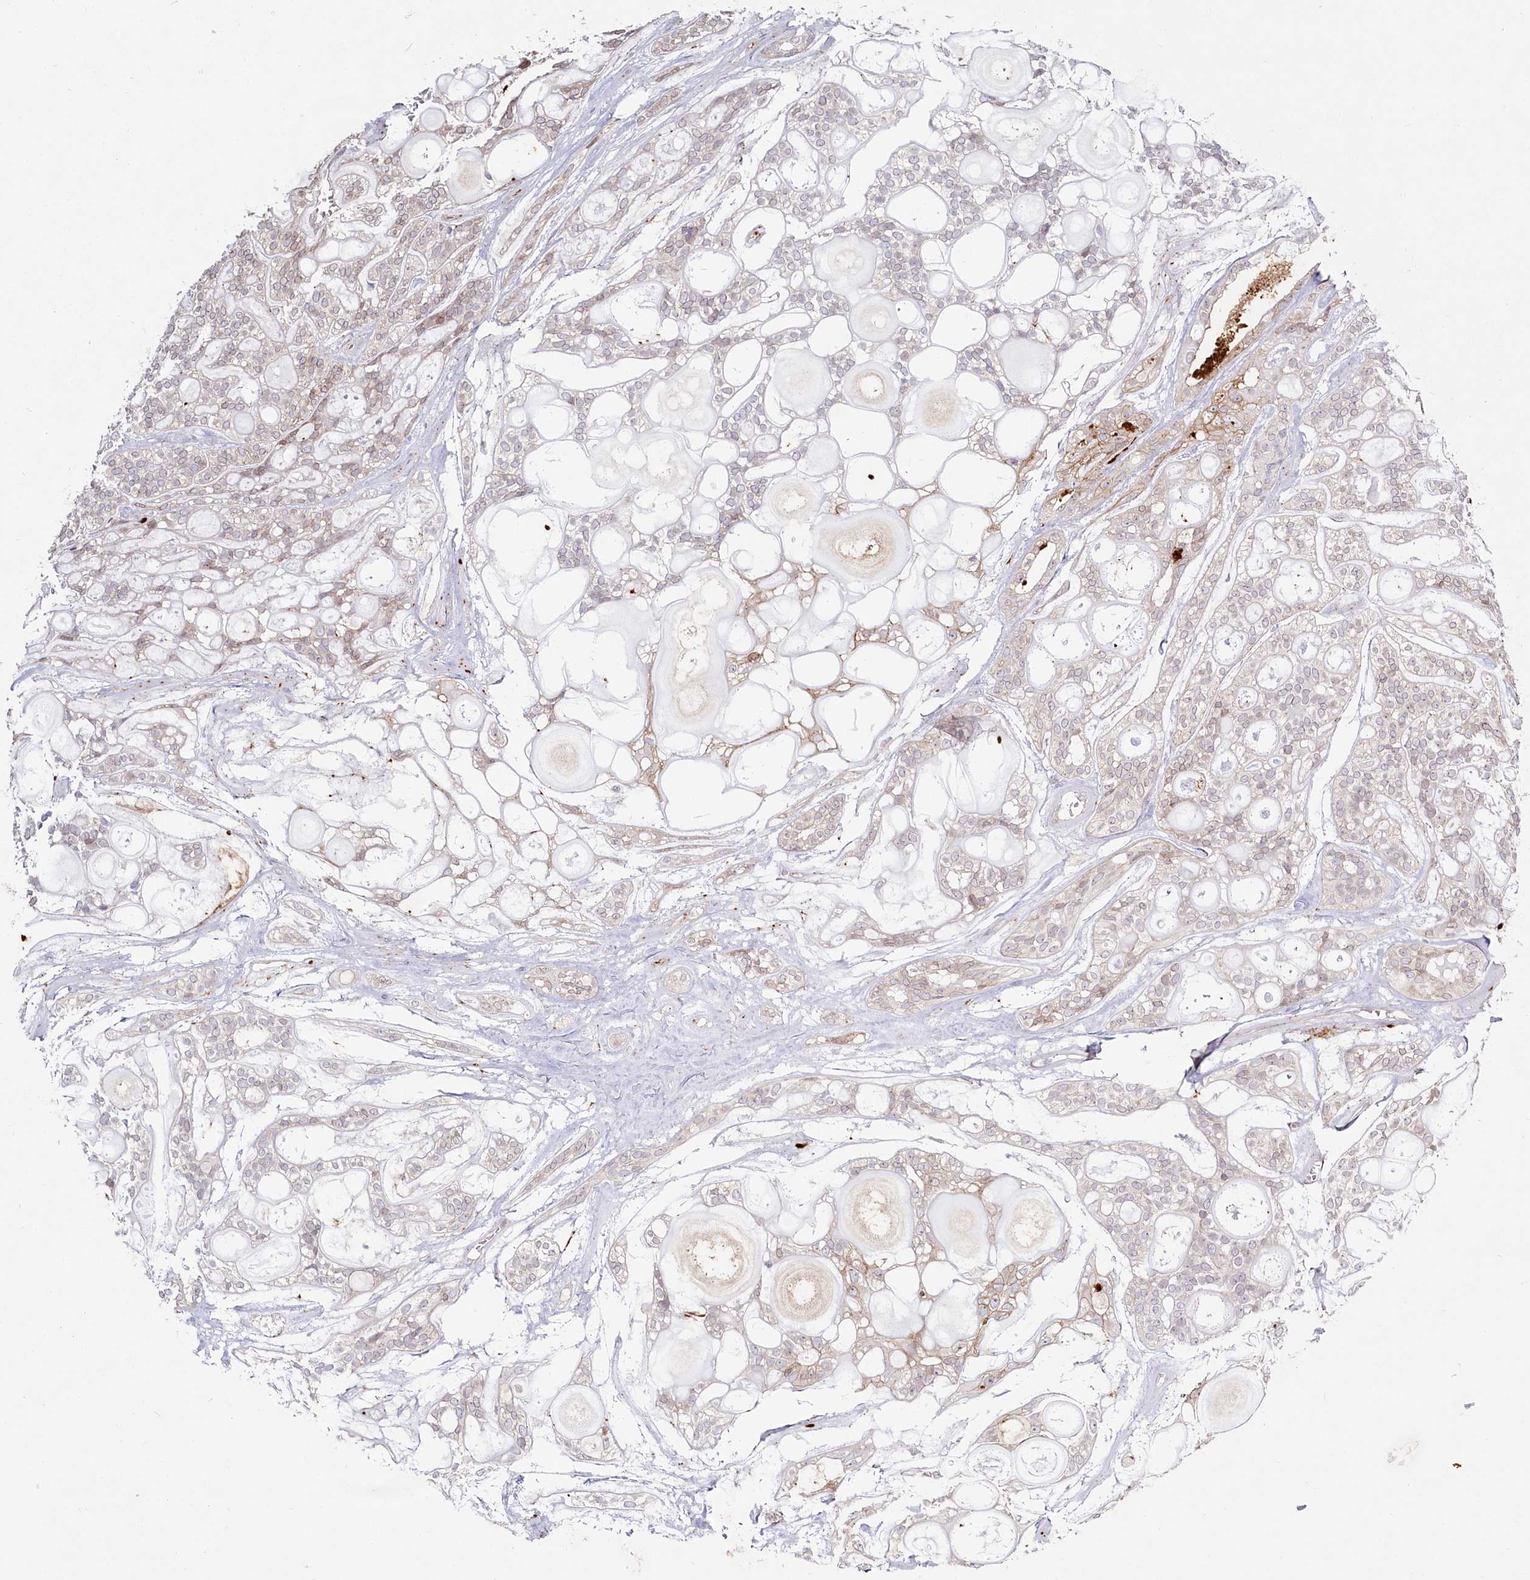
{"staining": {"intensity": "negative", "quantity": "none", "location": "none"}, "tissue": "head and neck cancer", "cell_type": "Tumor cells", "image_type": "cancer", "snomed": [{"axis": "morphology", "description": "Adenocarcinoma, NOS"}, {"axis": "topography", "description": "Head-Neck"}], "caption": "This is an IHC histopathology image of head and neck cancer (adenocarcinoma). There is no positivity in tumor cells.", "gene": "SPINK13", "patient": {"sex": "male", "age": 66}}